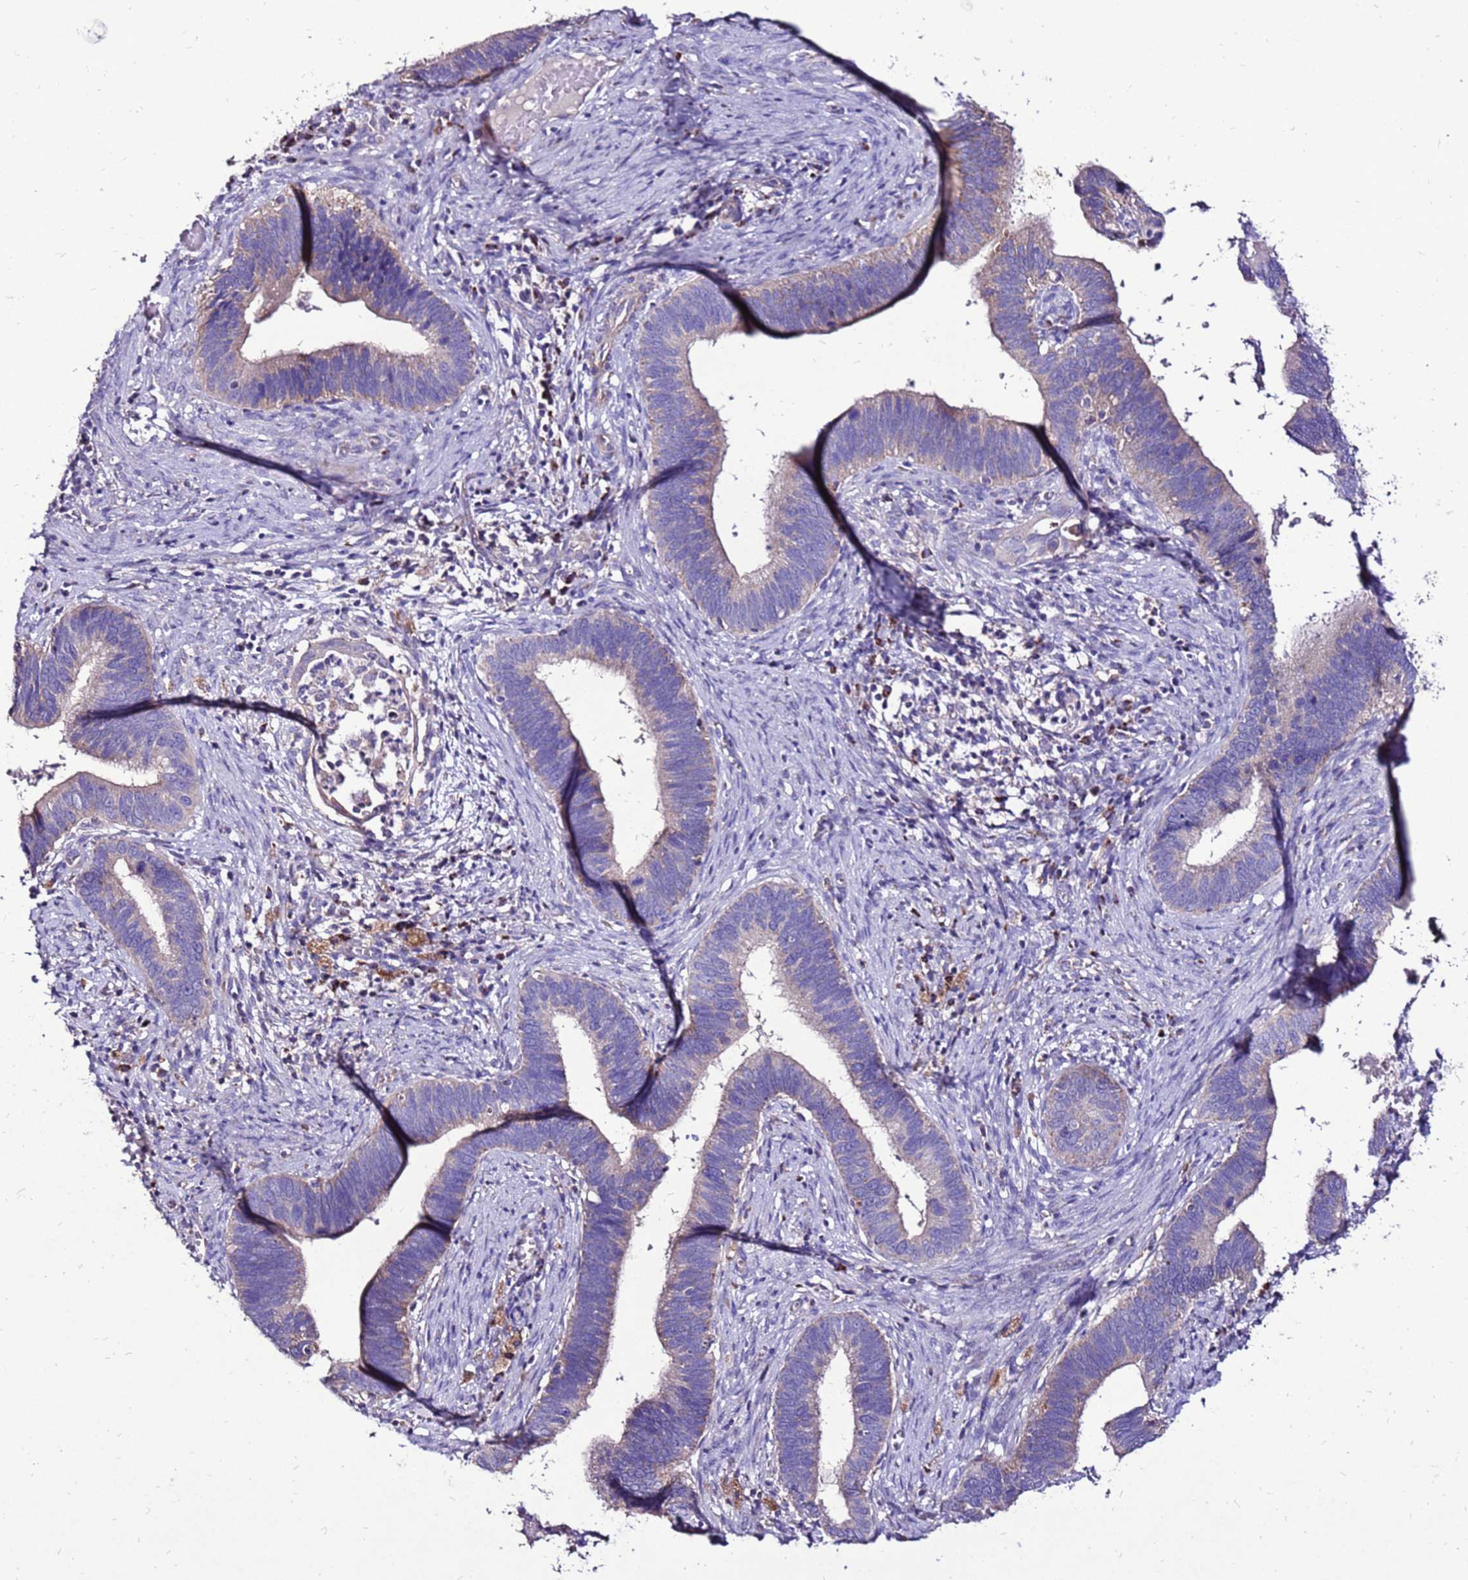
{"staining": {"intensity": "weak", "quantity": "<25%", "location": "cytoplasmic/membranous"}, "tissue": "cervical cancer", "cell_type": "Tumor cells", "image_type": "cancer", "snomed": [{"axis": "morphology", "description": "Adenocarcinoma, NOS"}, {"axis": "topography", "description": "Cervix"}], "caption": "Cervical adenocarcinoma was stained to show a protein in brown. There is no significant expression in tumor cells. Brightfield microscopy of immunohistochemistry (IHC) stained with DAB (3,3'-diaminobenzidine) (brown) and hematoxylin (blue), captured at high magnification.", "gene": "TMEM106C", "patient": {"sex": "female", "age": 42}}